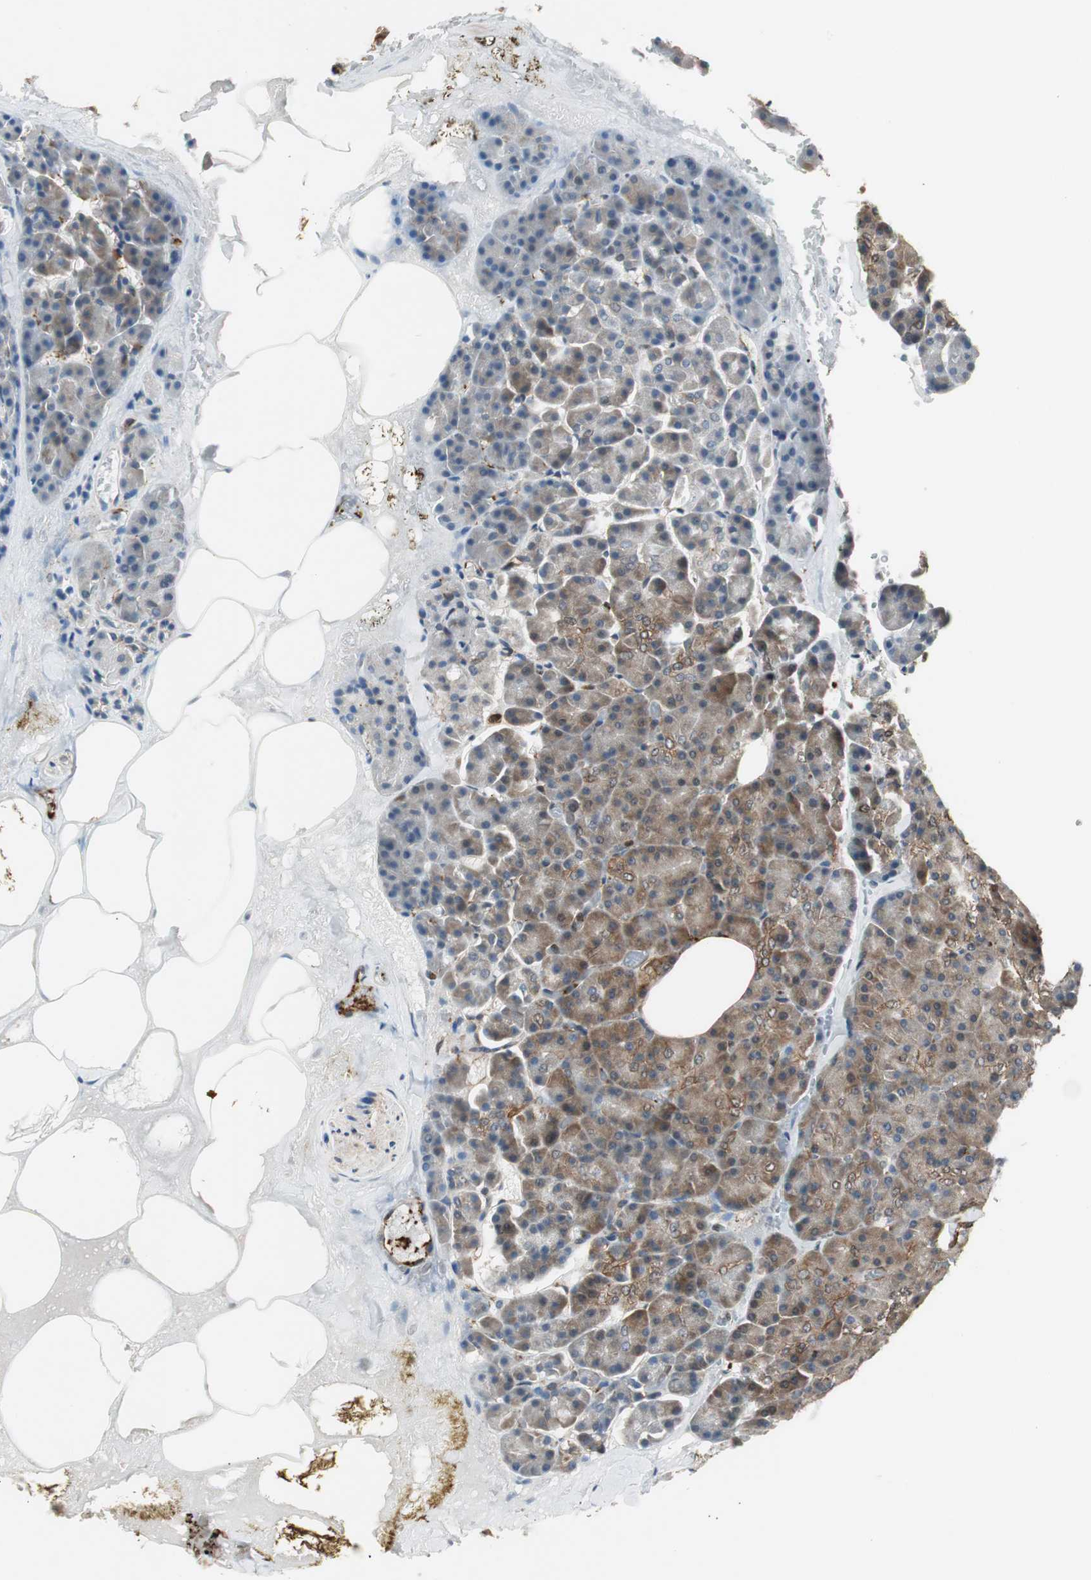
{"staining": {"intensity": "moderate", "quantity": ">75%", "location": "cytoplasmic/membranous"}, "tissue": "pancreas", "cell_type": "Exocrine glandular cells", "image_type": "normal", "snomed": [{"axis": "morphology", "description": "Normal tissue, NOS"}, {"axis": "topography", "description": "Pancreas"}], "caption": "This is a micrograph of IHC staining of normal pancreas, which shows moderate staining in the cytoplasmic/membranous of exocrine glandular cells.", "gene": "PTPN11", "patient": {"sex": "female", "age": 35}}